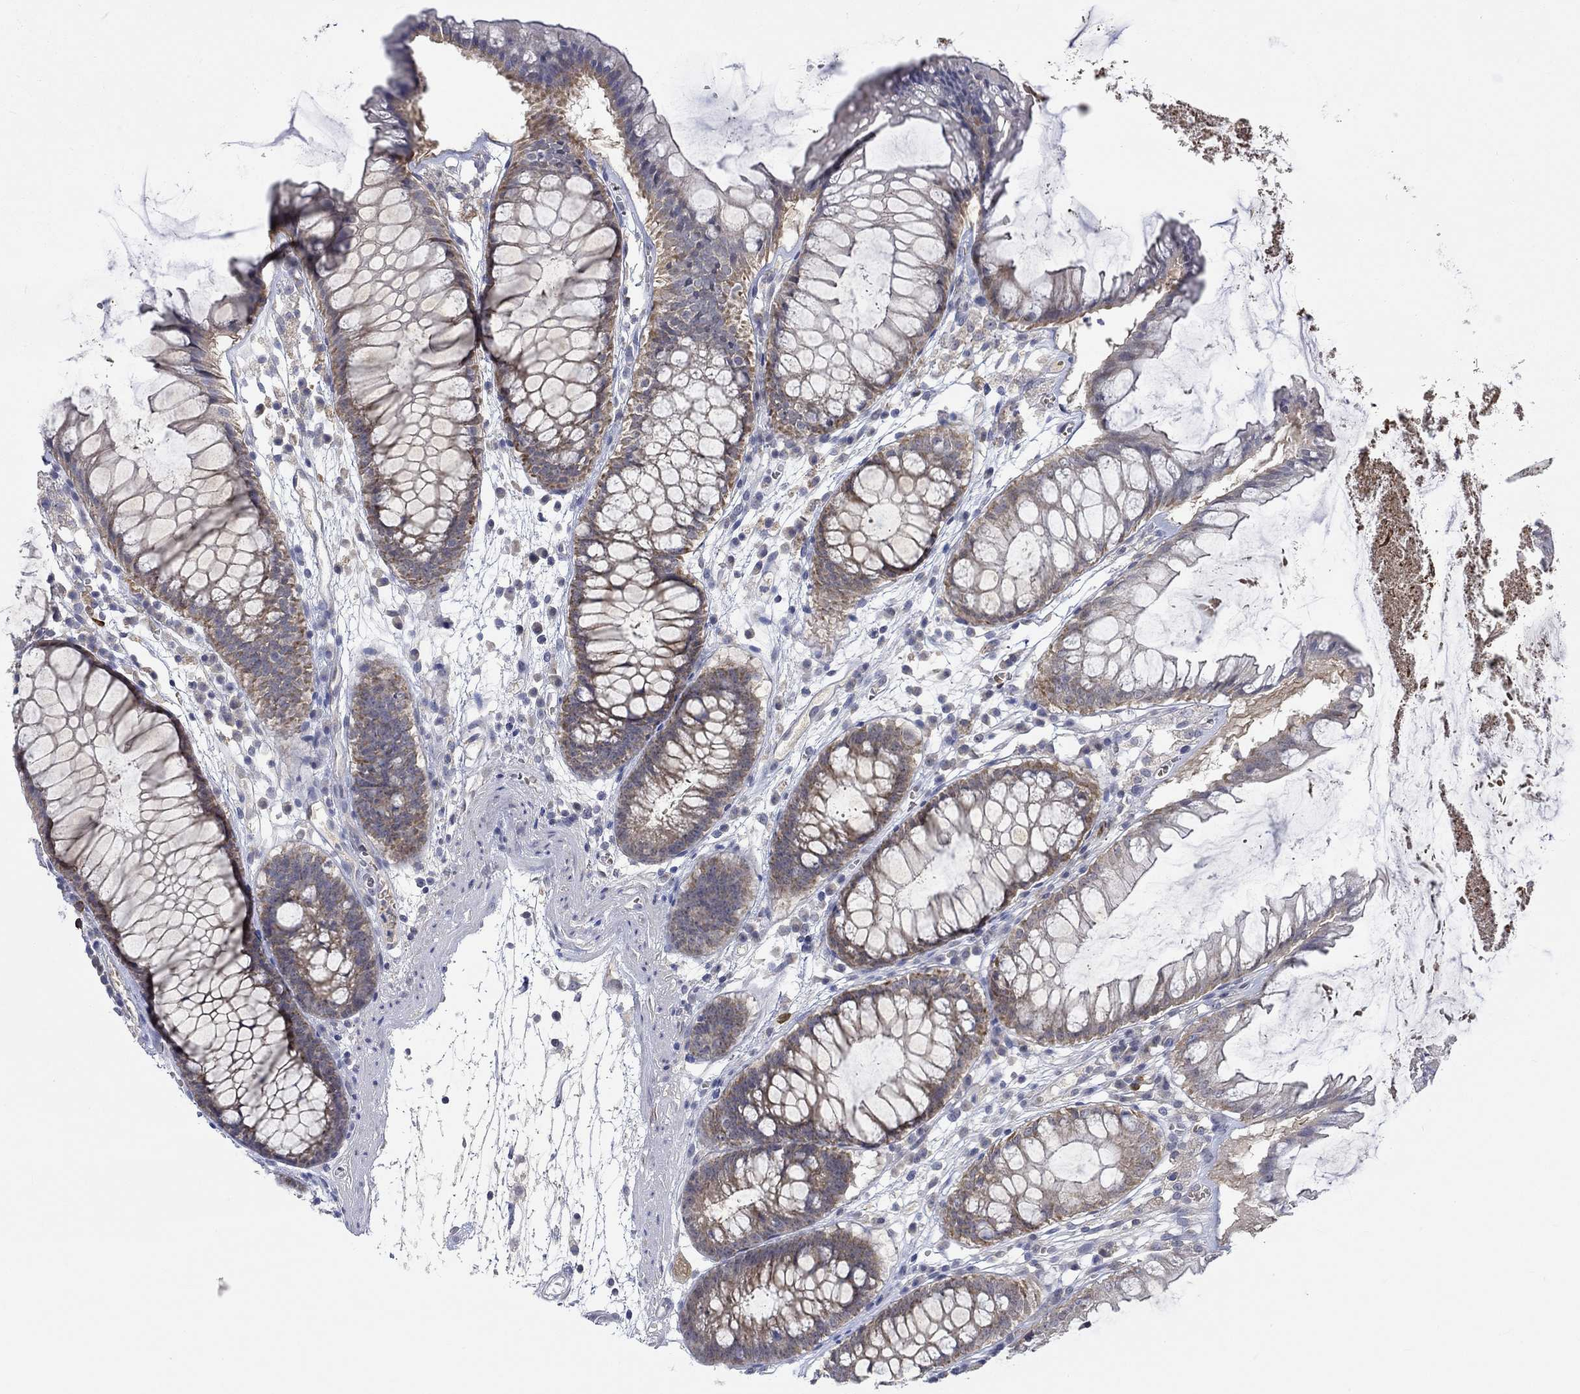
{"staining": {"intensity": "negative", "quantity": "none", "location": "none"}, "tissue": "colon", "cell_type": "Endothelial cells", "image_type": "normal", "snomed": [{"axis": "morphology", "description": "Normal tissue, NOS"}, {"axis": "morphology", "description": "Adenocarcinoma, NOS"}, {"axis": "topography", "description": "Colon"}], "caption": "Immunohistochemical staining of benign colon exhibits no significant expression in endothelial cells.", "gene": "WASF1", "patient": {"sex": "male", "age": 65}}